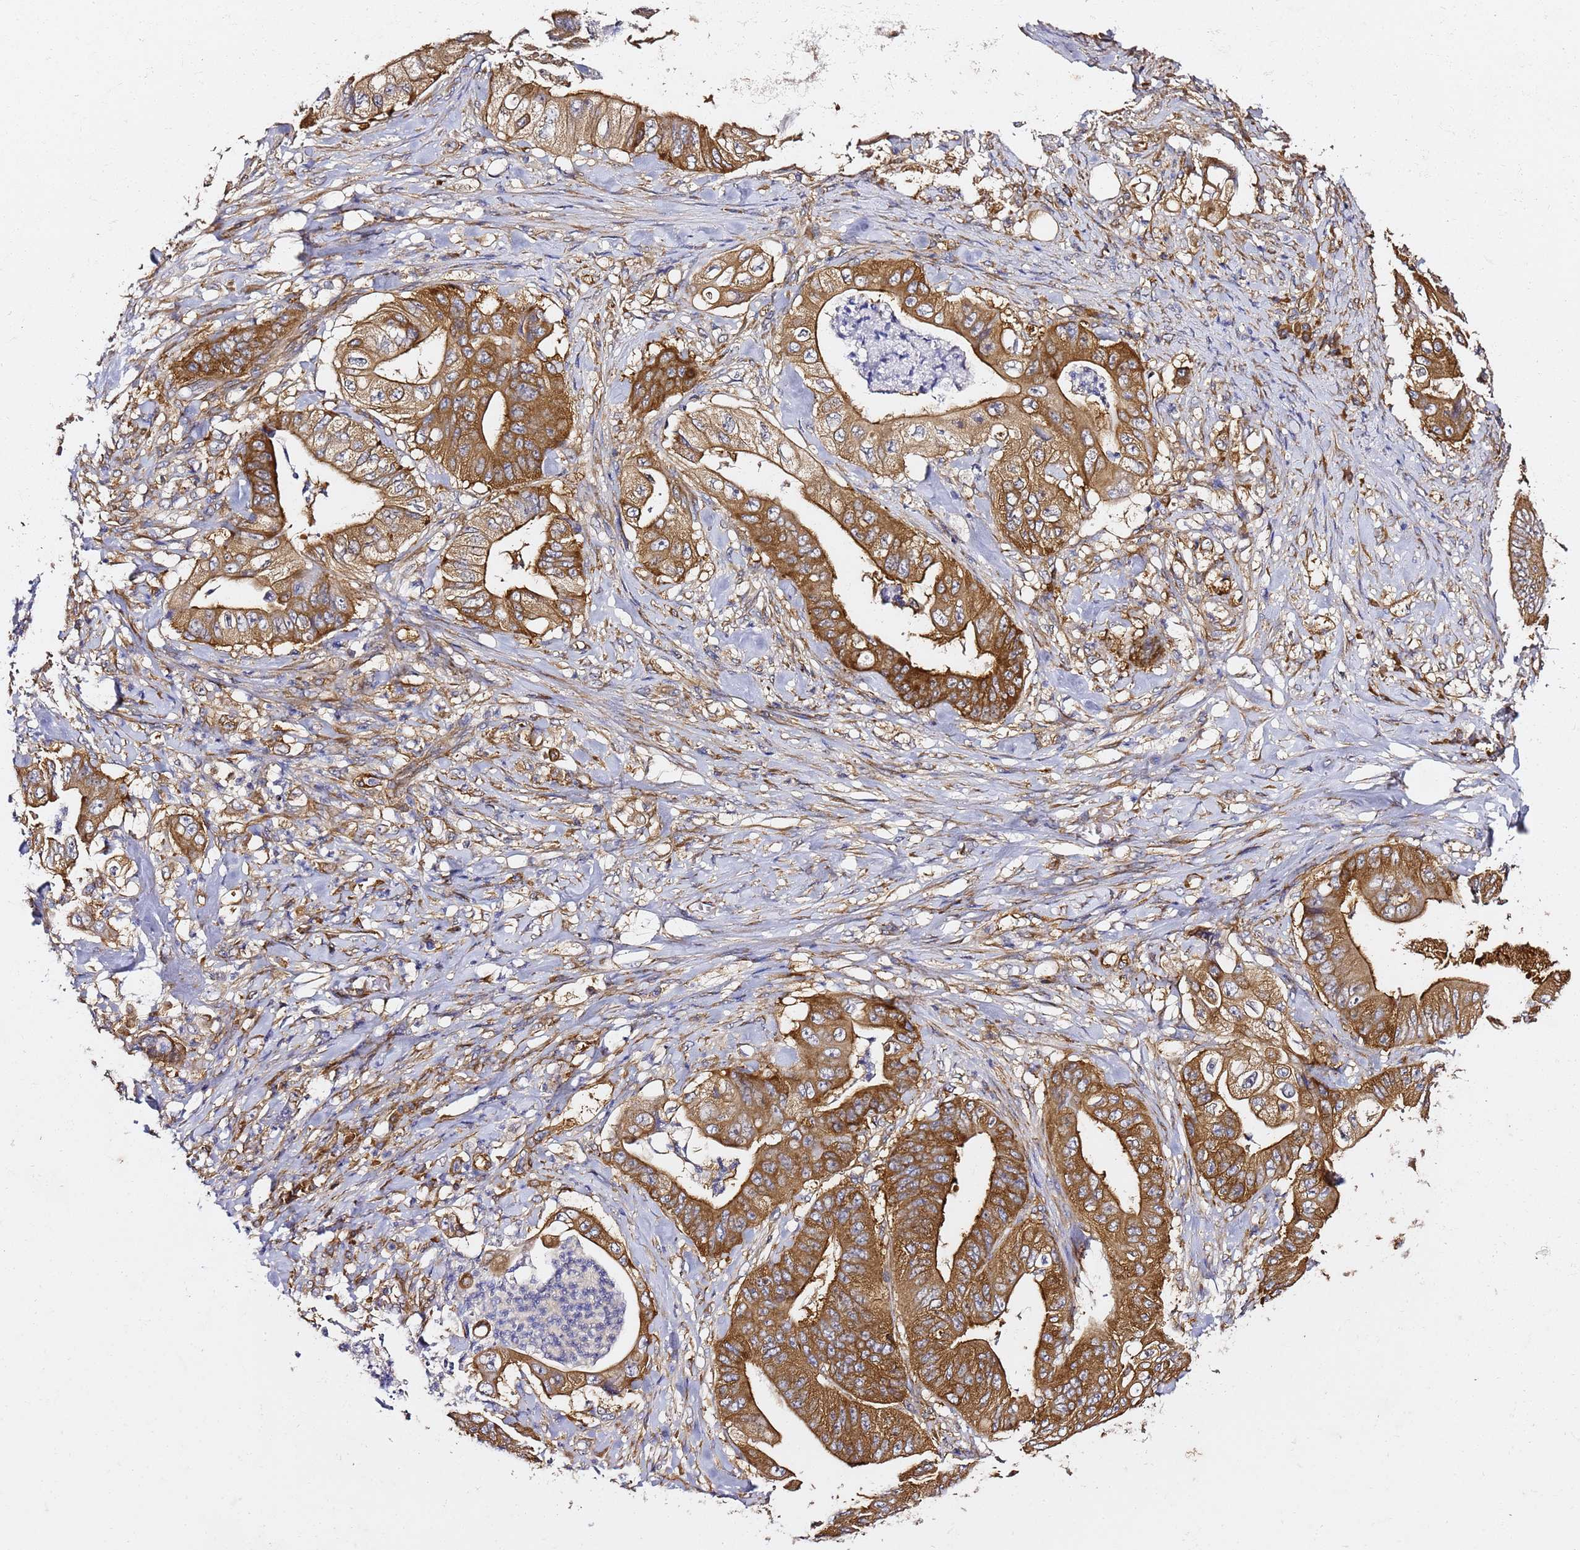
{"staining": {"intensity": "moderate", "quantity": ">75%", "location": "cytoplasmic/membranous"}, "tissue": "stomach cancer", "cell_type": "Tumor cells", "image_type": "cancer", "snomed": [{"axis": "morphology", "description": "Adenocarcinoma, NOS"}, {"axis": "topography", "description": "Stomach"}], "caption": "High-power microscopy captured an immunohistochemistry photomicrograph of adenocarcinoma (stomach), revealing moderate cytoplasmic/membranous staining in approximately >75% of tumor cells. The protein is shown in brown color, while the nuclei are stained blue.", "gene": "TPST1", "patient": {"sex": "female", "age": 73}}